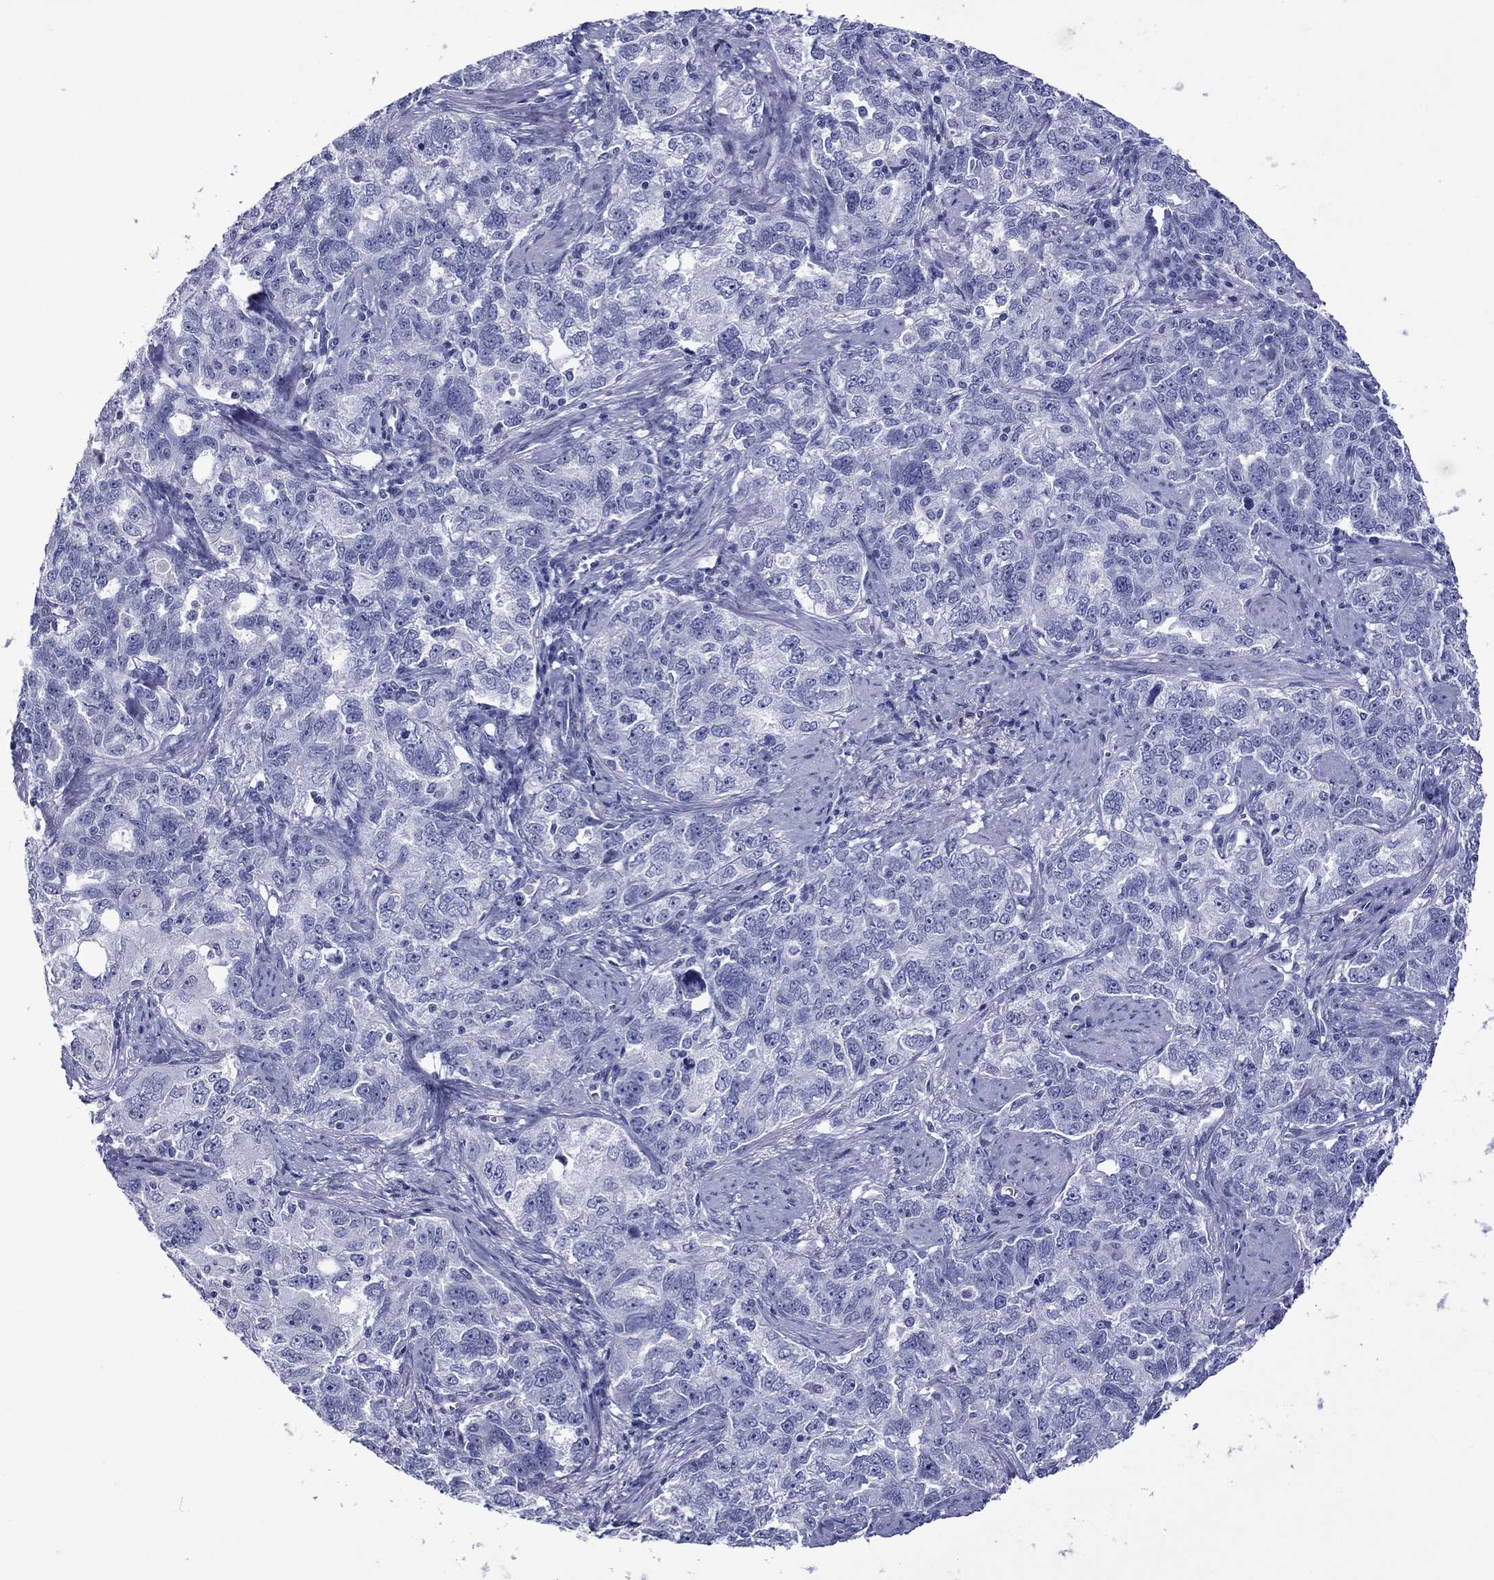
{"staining": {"intensity": "negative", "quantity": "none", "location": "none"}, "tissue": "ovarian cancer", "cell_type": "Tumor cells", "image_type": "cancer", "snomed": [{"axis": "morphology", "description": "Cystadenocarcinoma, serous, NOS"}, {"axis": "topography", "description": "Ovary"}], "caption": "High magnification brightfield microscopy of serous cystadenocarcinoma (ovarian) stained with DAB (3,3'-diaminobenzidine) (brown) and counterstained with hematoxylin (blue): tumor cells show no significant positivity. (IHC, brightfield microscopy, high magnification).", "gene": "PIWIL1", "patient": {"sex": "female", "age": 51}}